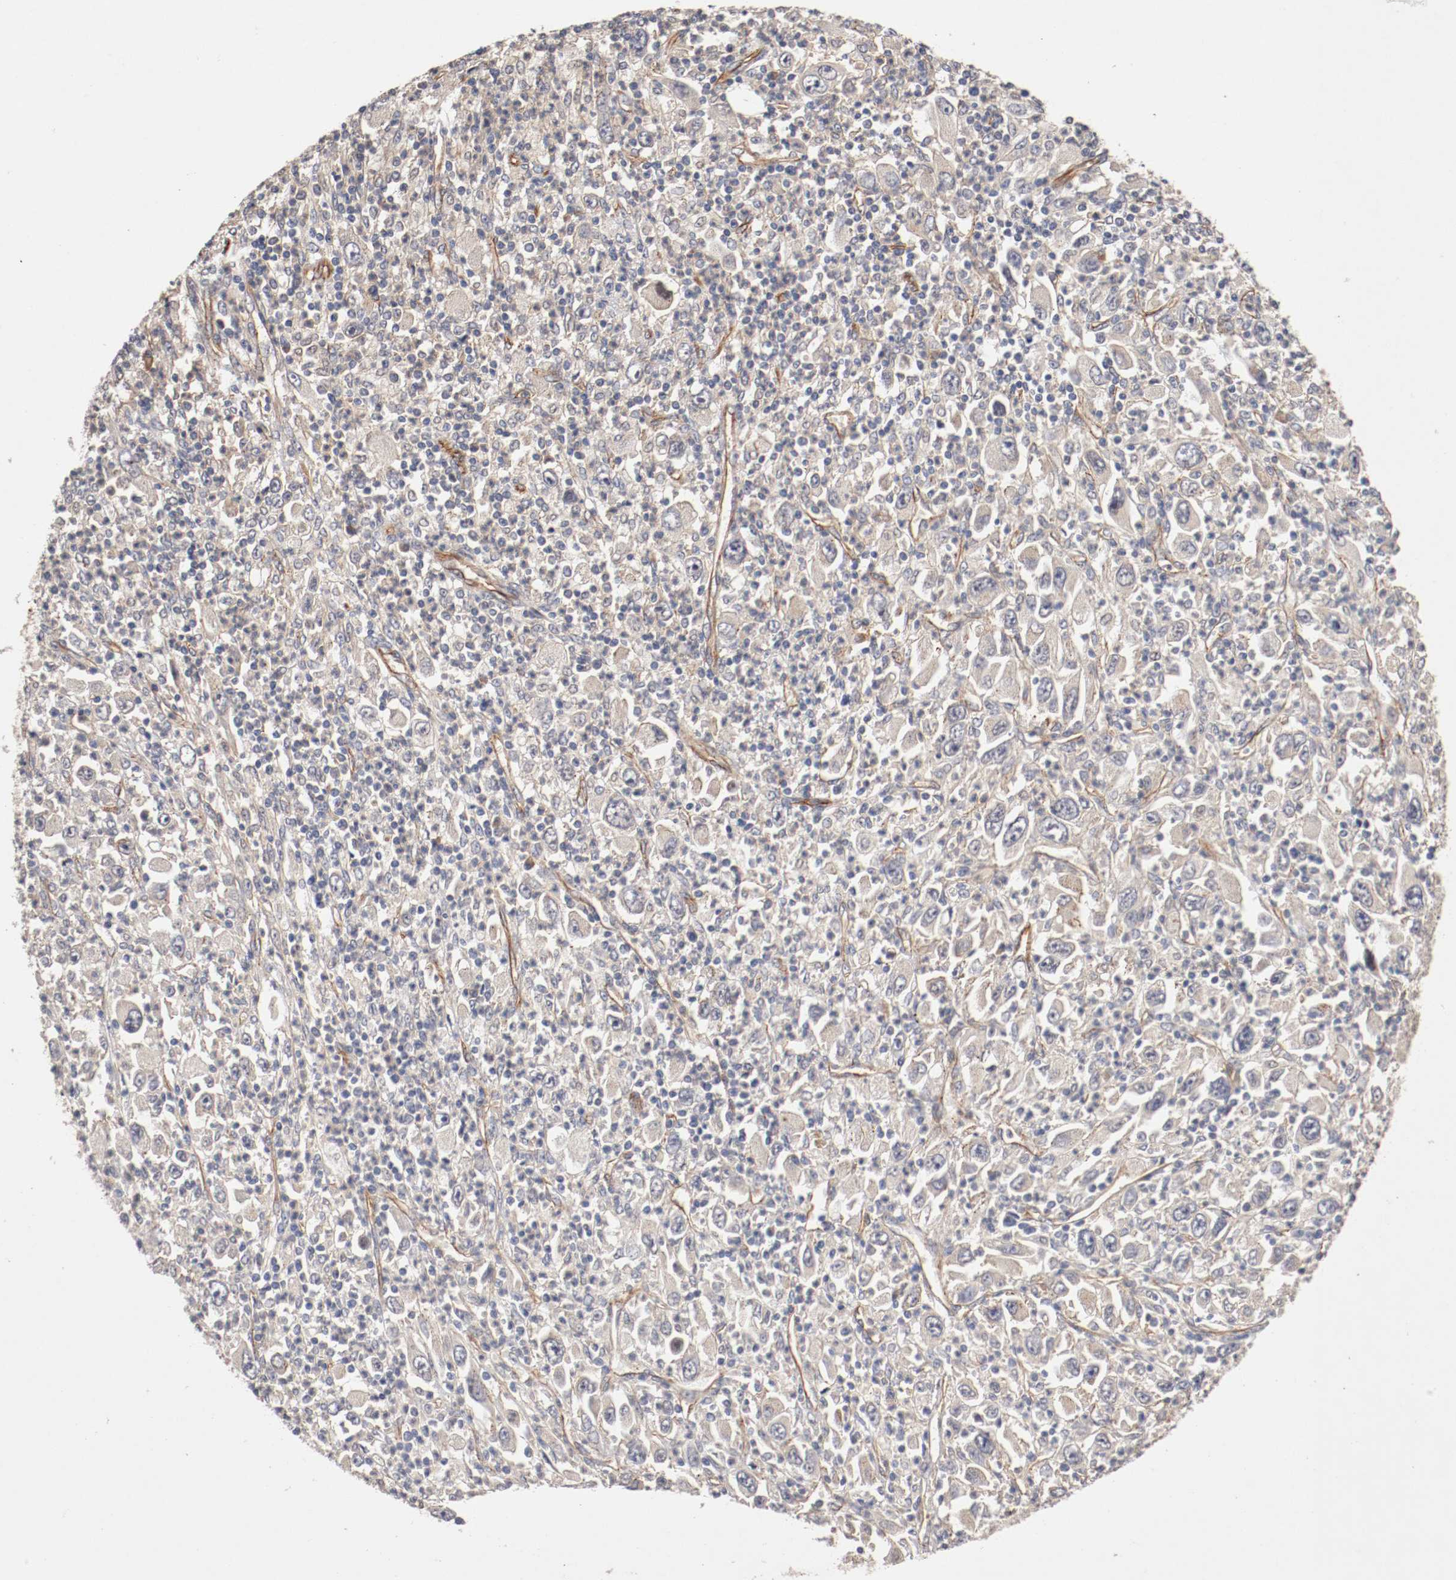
{"staining": {"intensity": "negative", "quantity": "none", "location": "none"}, "tissue": "melanoma", "cell_type": "Tumor cells", "image_type": "cancer", "snomed": [{"axis": "morphology", "description": "Malignant melanoma, Metastatic site"}, {"axis": "topography", "description": "Skin"}], "caption": "A photomicrograph of human malignant melanoma (metastatic site) is negative for staining in tumor cells.", "gene": "TYK2", "patient": {"sex": "female", "age": 56}}